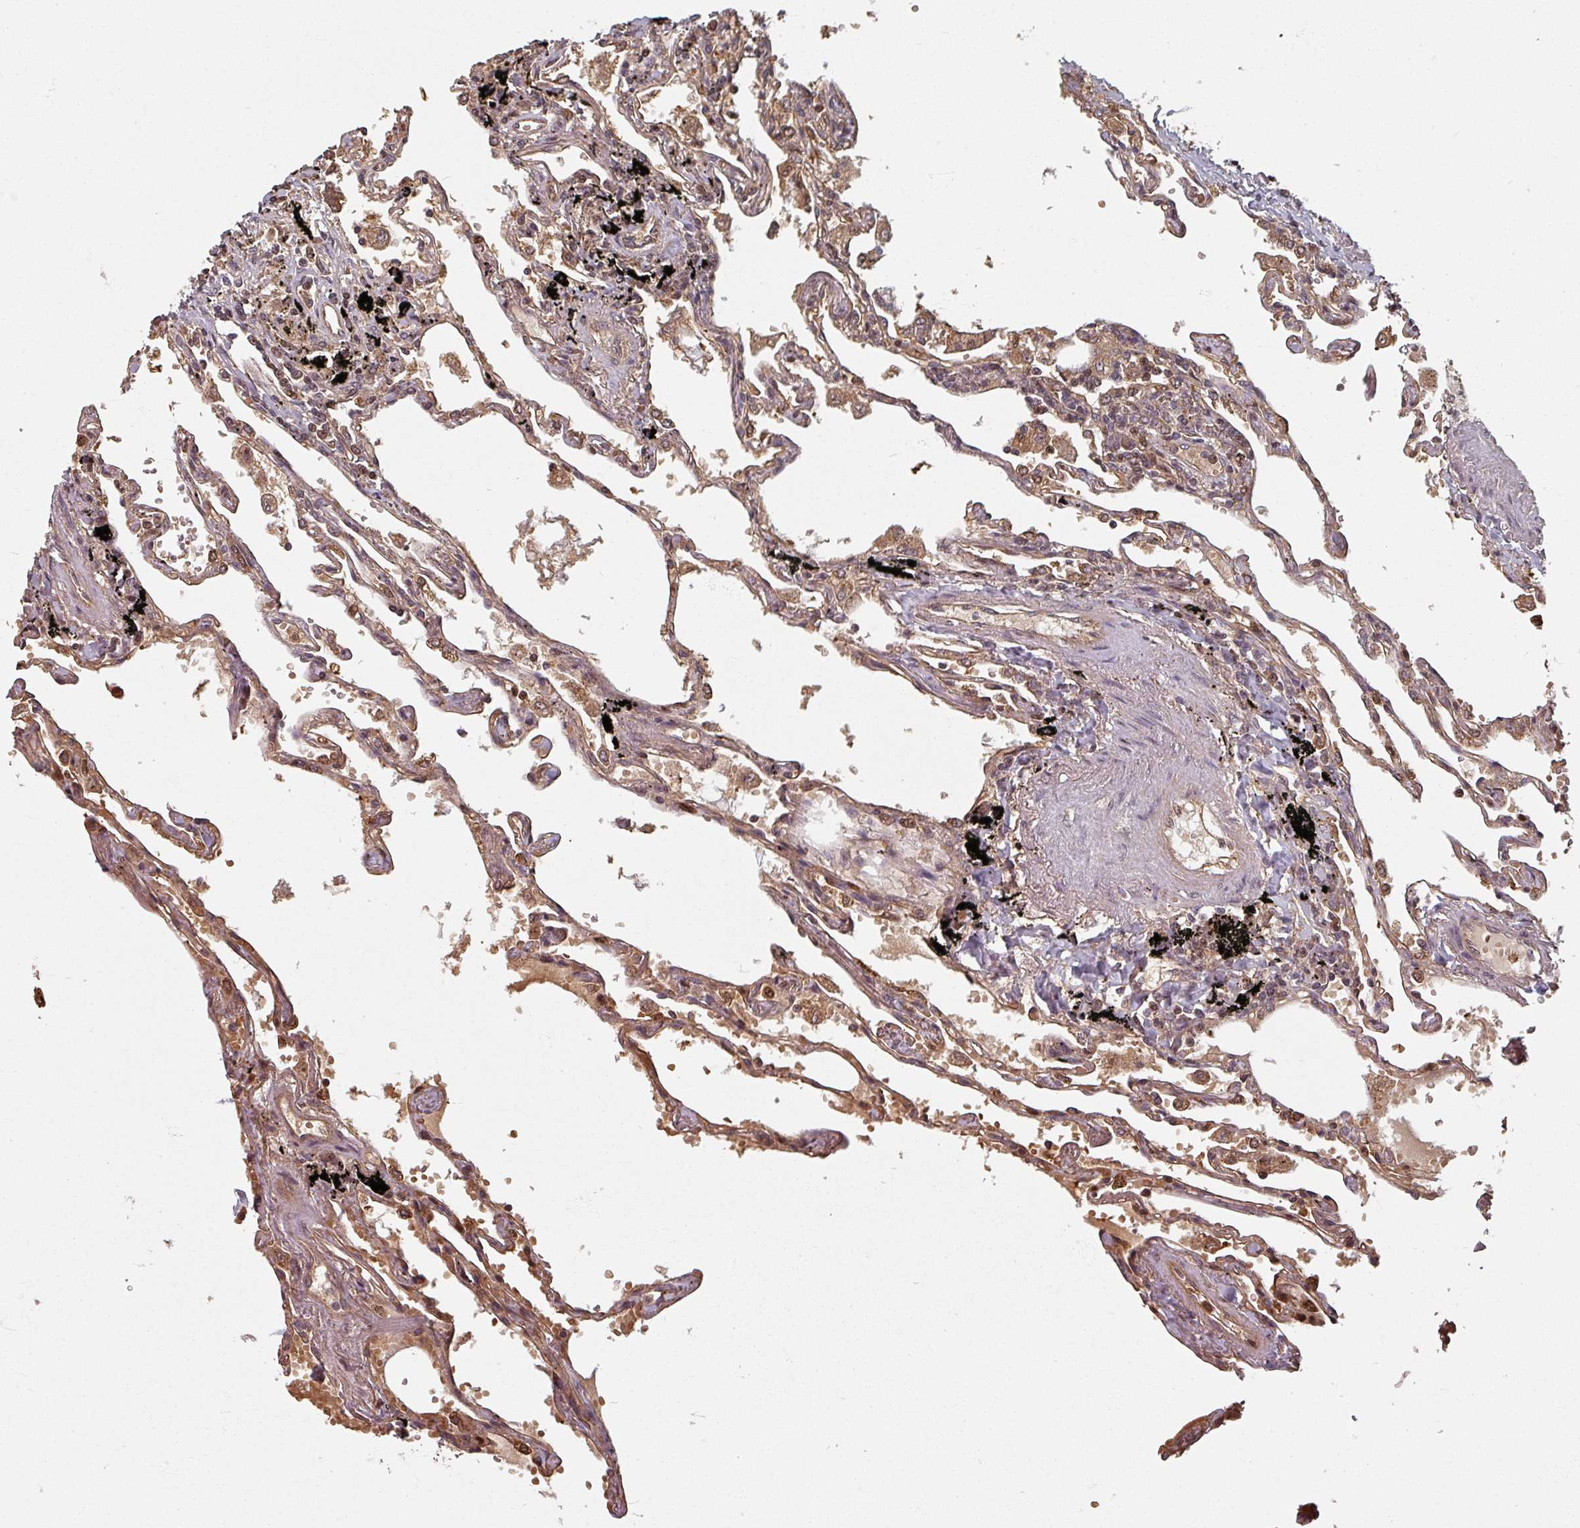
{"staining": {"intensity": "moderate", "quantity": ">75%", "location": "cytoplasmic/membranous,nuclear"}, "tissue": "lung", "cell_type": "Alveolar cells", "image_type": "normal", "snomed": [{"axis": "morphology", "description": "Normal tissue, NOS"}, {"axis": "topography", "description": "Lung"}], "caption": "Protein staining exhibits moderate cytoplasmic/membranous,nuclear positivity in approximately >75% of alveolar cells in normal lung. The protein is stained brown, and the nuclei are stained in blue (DAB (3,3'-diaminobenzidine) IHC with brightfield microscopy, high magnification).", "gene": "EID1", "patient": {"sex": "female", "age": 67}}